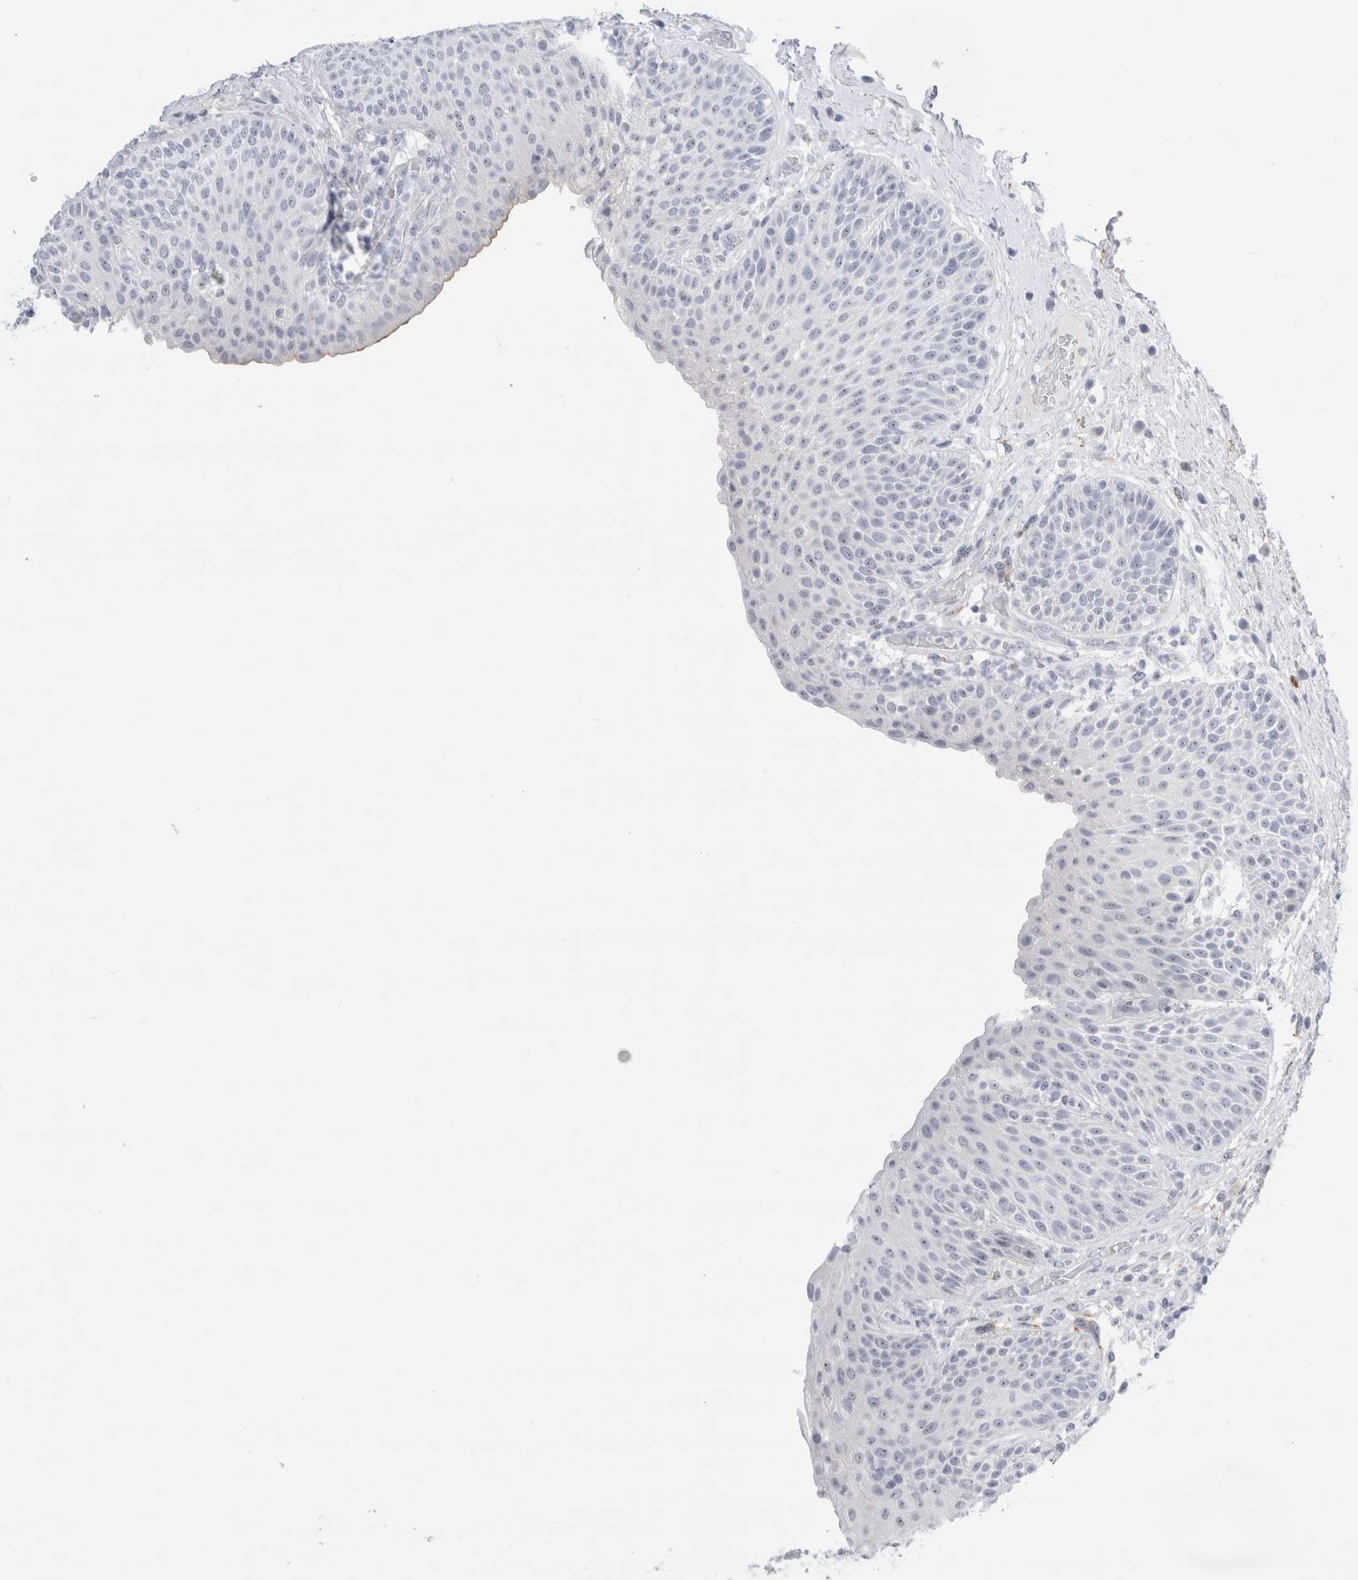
{"staining": {"intensity": "negative", "quantity": "none", "location": "none"}, "tissue": "urinary bladder", "cell_type": "Urothelial cells", "image_type": "normal", "snomed": [{"axis": "morphology", "description": "Normal tissue, NOS"}, {"axis": "topography", "description": "Urinary bladder"}], "caption": "The IHC photomicrograph has no significant positivity in urothelial cells of urinary bladder. (Brightfield microscopy of DAB (3,3'-diaminobenzidine) immunohistochemistry at high magnification).", "gene": "MUC15", "patient": {"sex": "female", "age": 62}}